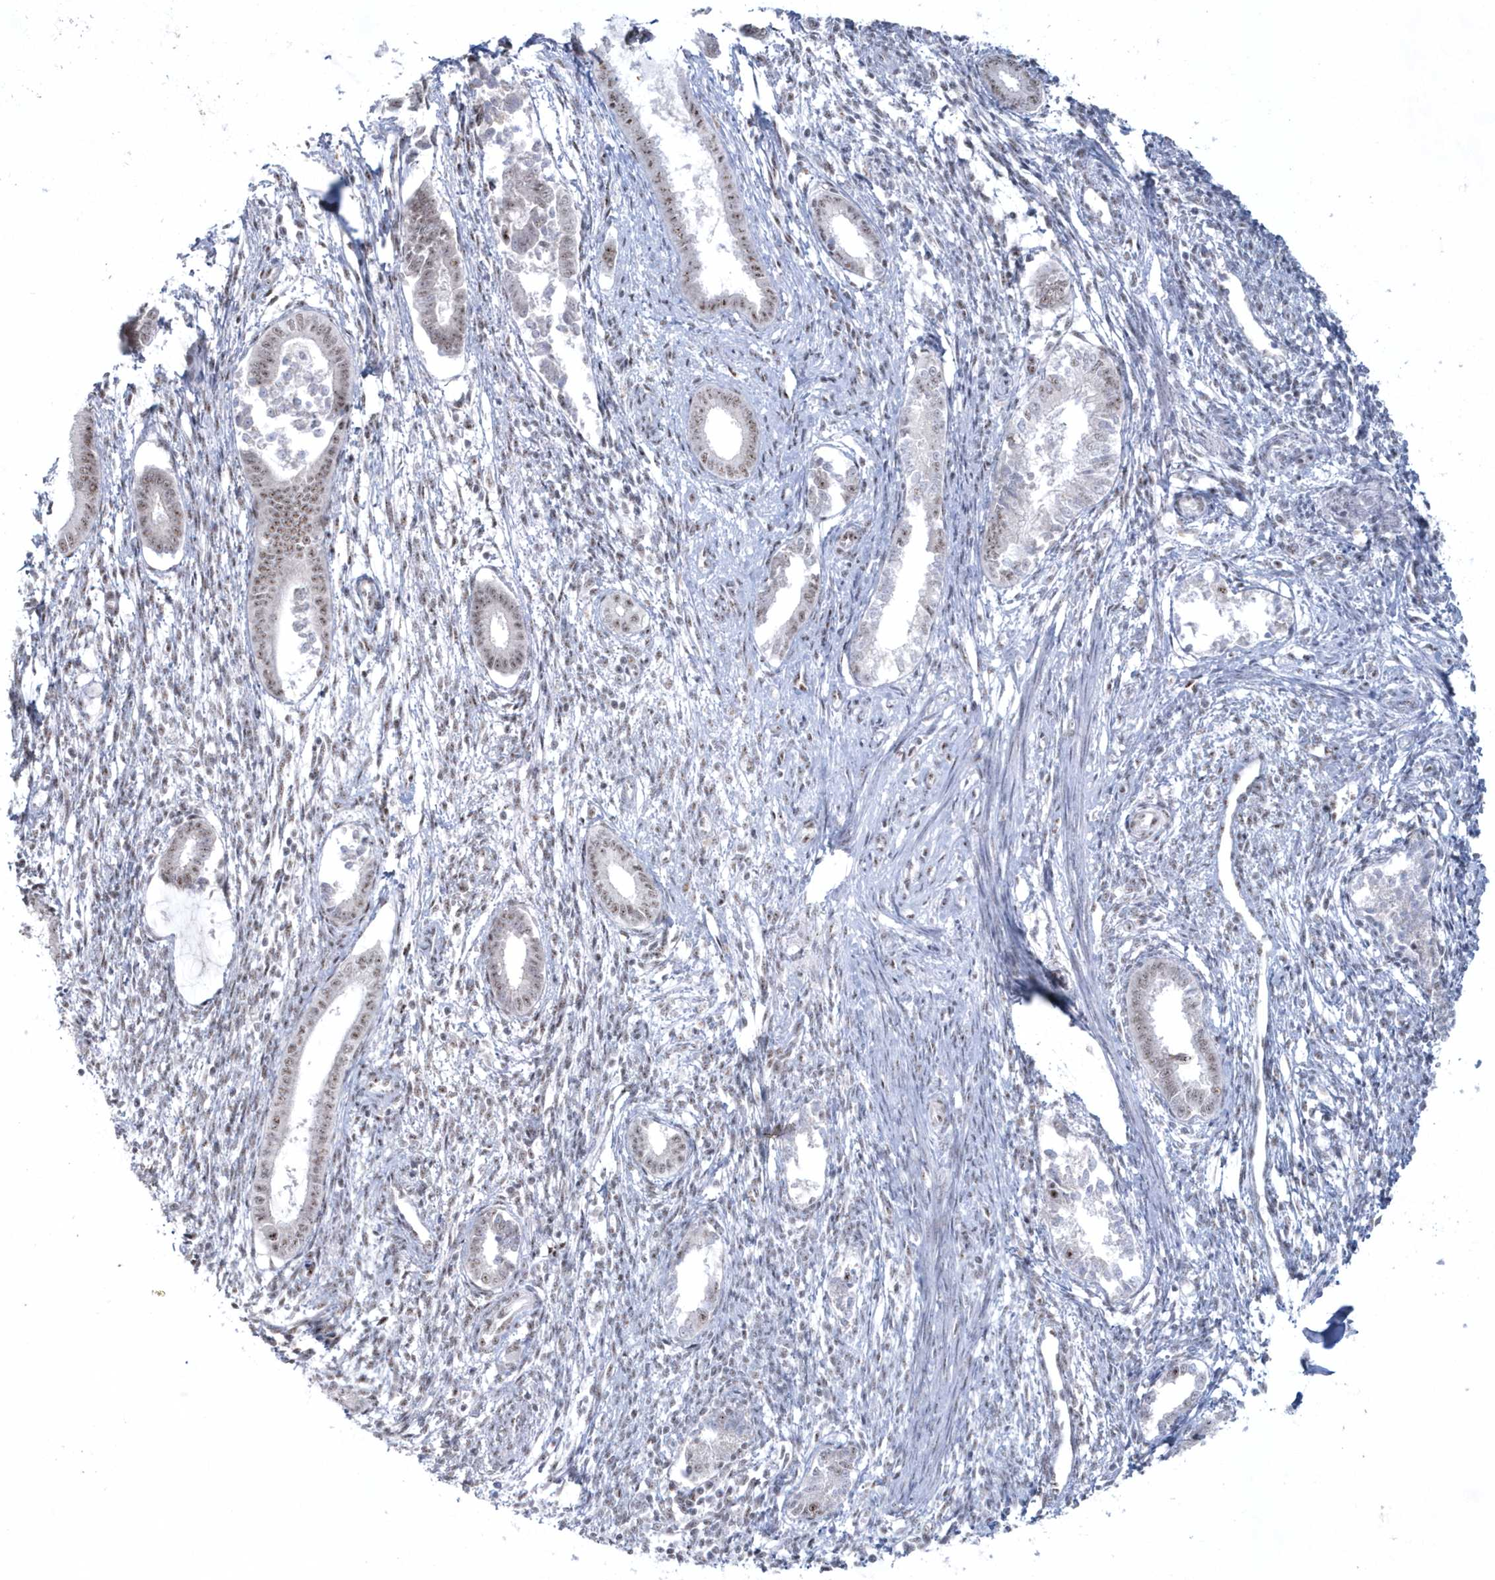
{"staining": {"intensity": "weak", "quantity": "<25%", "location": "nuclear"}, "tissue": "endometrium", "cell_type": "Cells in endometrial stroma", "image_type": "normal", "snomed": [{"axis": "morphology", "description": "Normal tissue, NOS"}, {"axis": "topography", "description": "Endometrium"}], "caption": "This is an immunohistochemistry histopathology image of unremarkable endometrium. There is no staining in cells in endometrial stroma.", "gene": "KDM6B", "patient": {"sex": "female", "age": 56}}